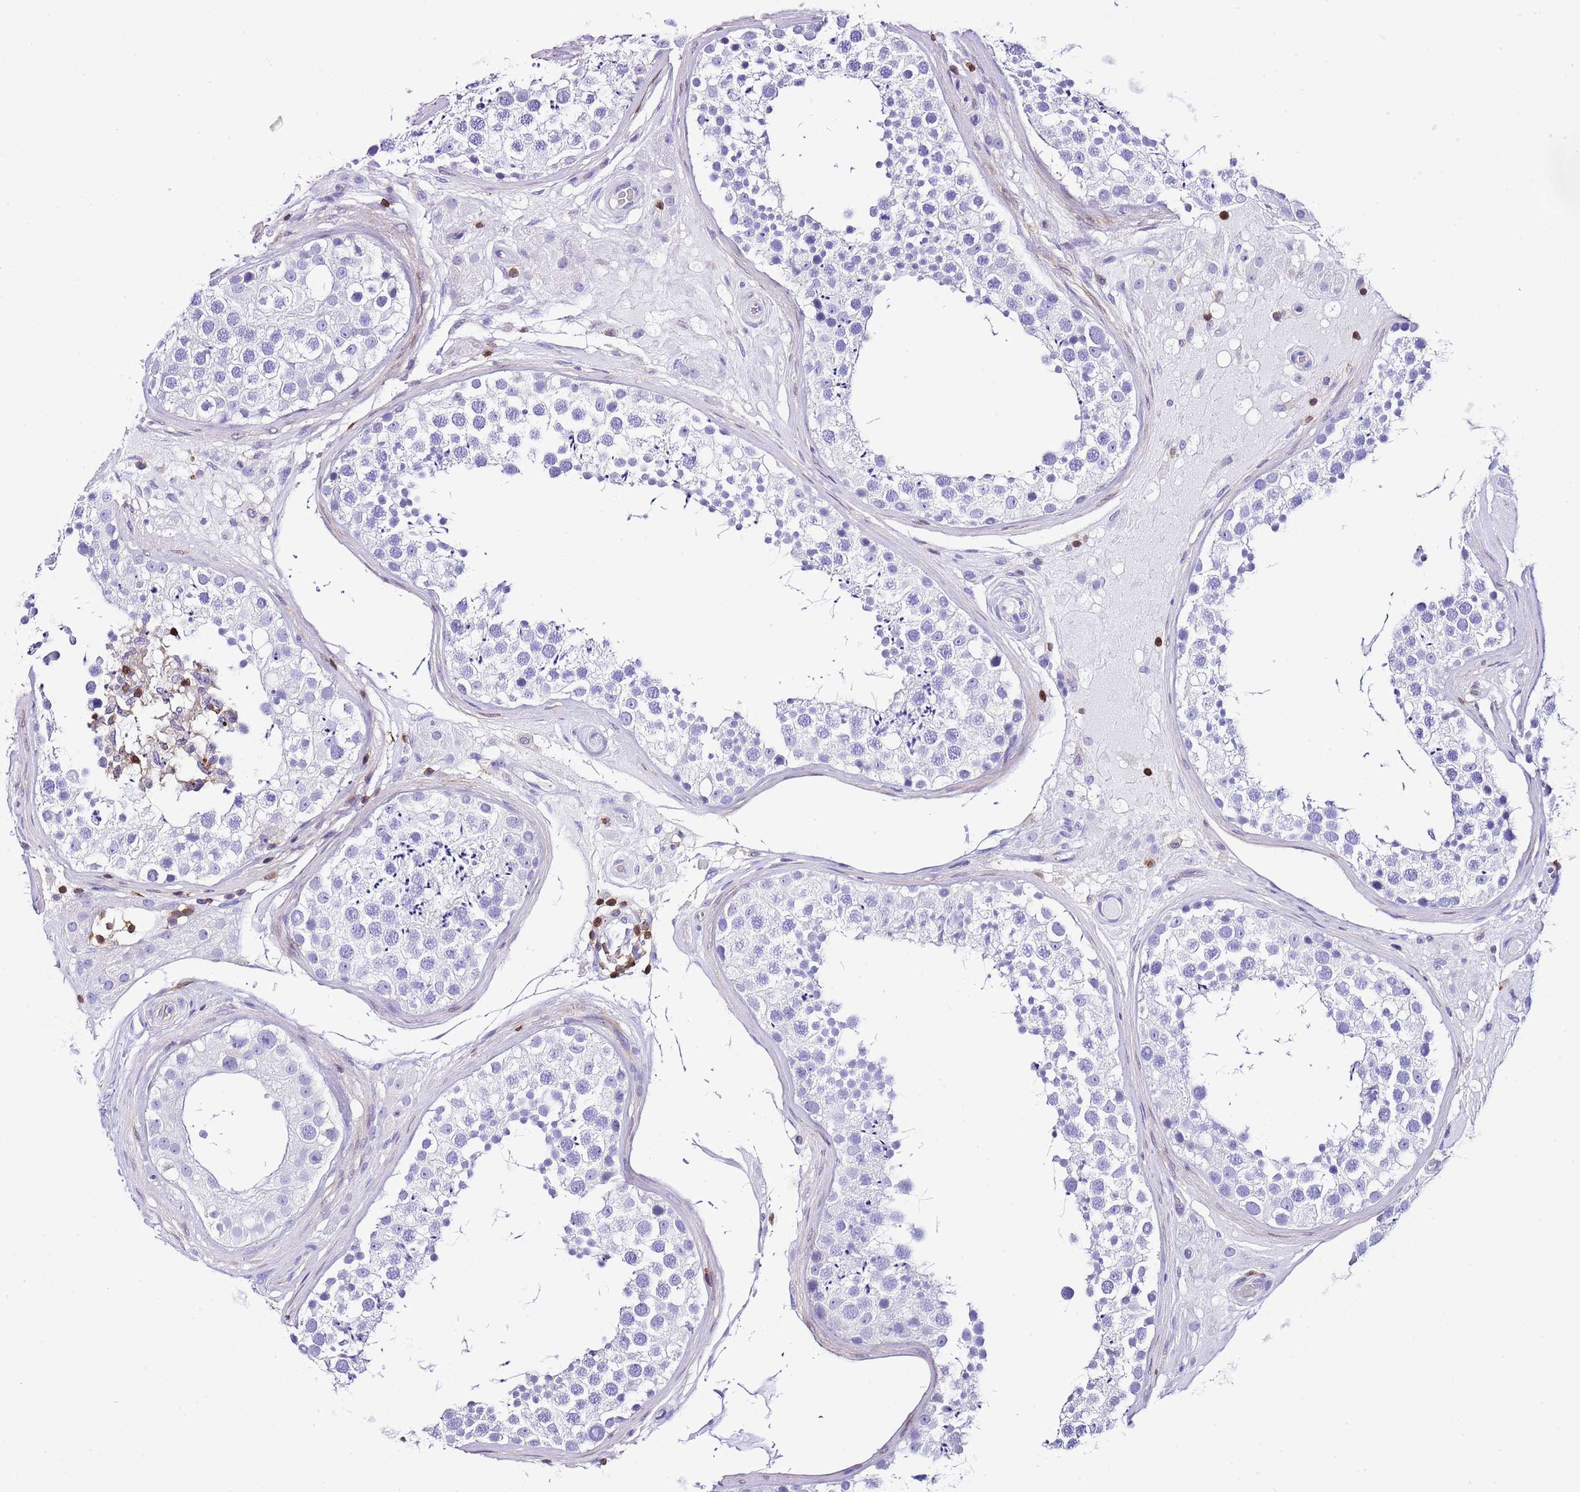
{"staining": {"intensity": "negative", "quantity": "none", "location": "none"}, "tissue": "testis", "cell_type": "Cells in seminiferous ducts", "image_type": "normal", "snomed": [{"axis": "morphology", "description": "Normal tissue, NOS"}, {"axis": "topography", "description": "Testis"}], "caption": "IHC photomicrograph of normal testis: testis stained with DAB (3,3'-diaminobenzidine) demonstrates no significant protein positivity in cells in seminiferous ducts. Nuclei are stained in blue.", "gene": "CNN2", "patient": {"sex": "male", "age": 46}}